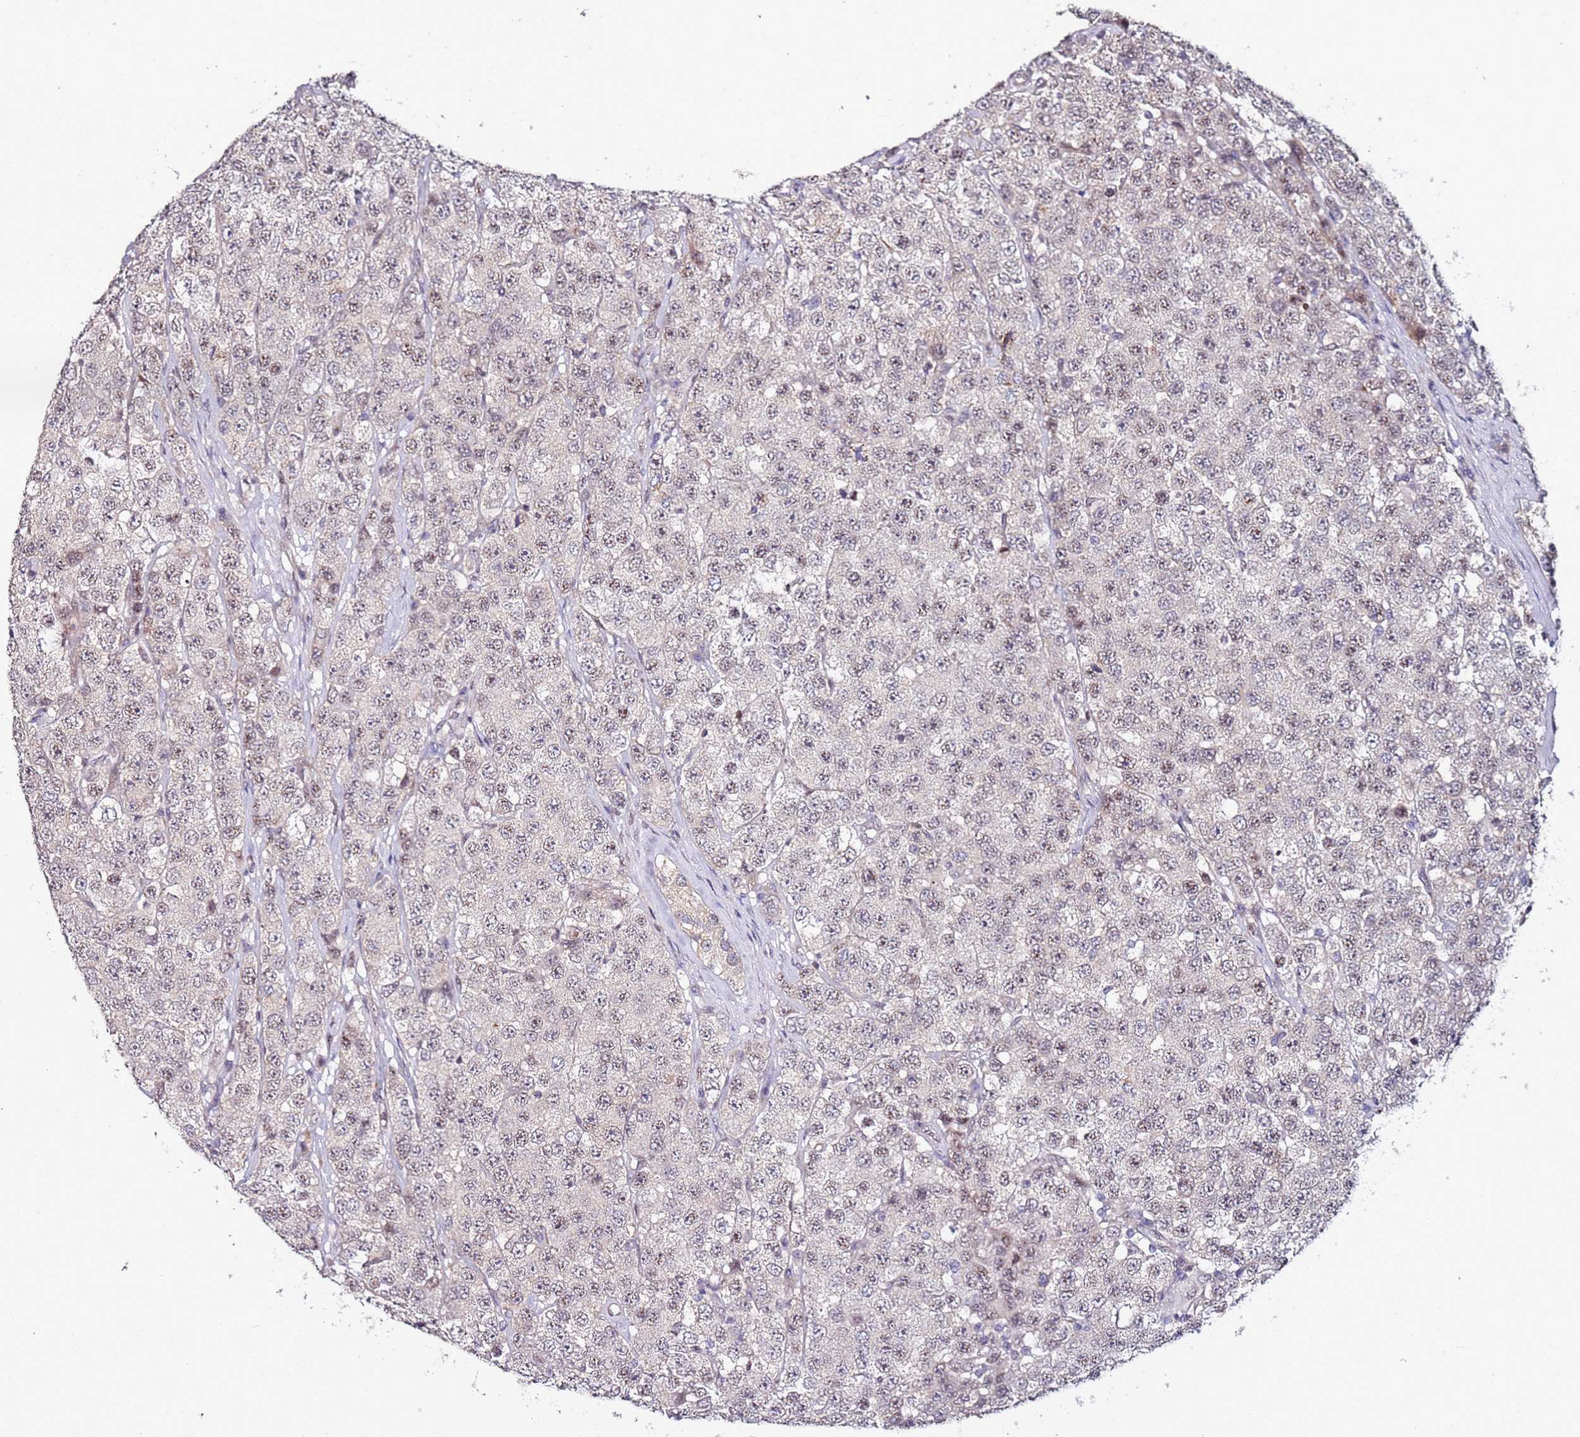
{"staining": {"intensity": "weak", "quantity": "<25%", "location": "nuclear"}, "tissue": "testis cancer", "cell_type": "Tumor cells", "image_type": "cancer", "snomed": [{"axis": "morphology", "description": "Seminoma, NOS"}, {"axis": "topography", "description": "Testis"}], "caption": "There is no significant staining in tumor cells of seminoma (testis).", "gene": "DUSP28", "patient": {"sex": "male", "age": 28}}